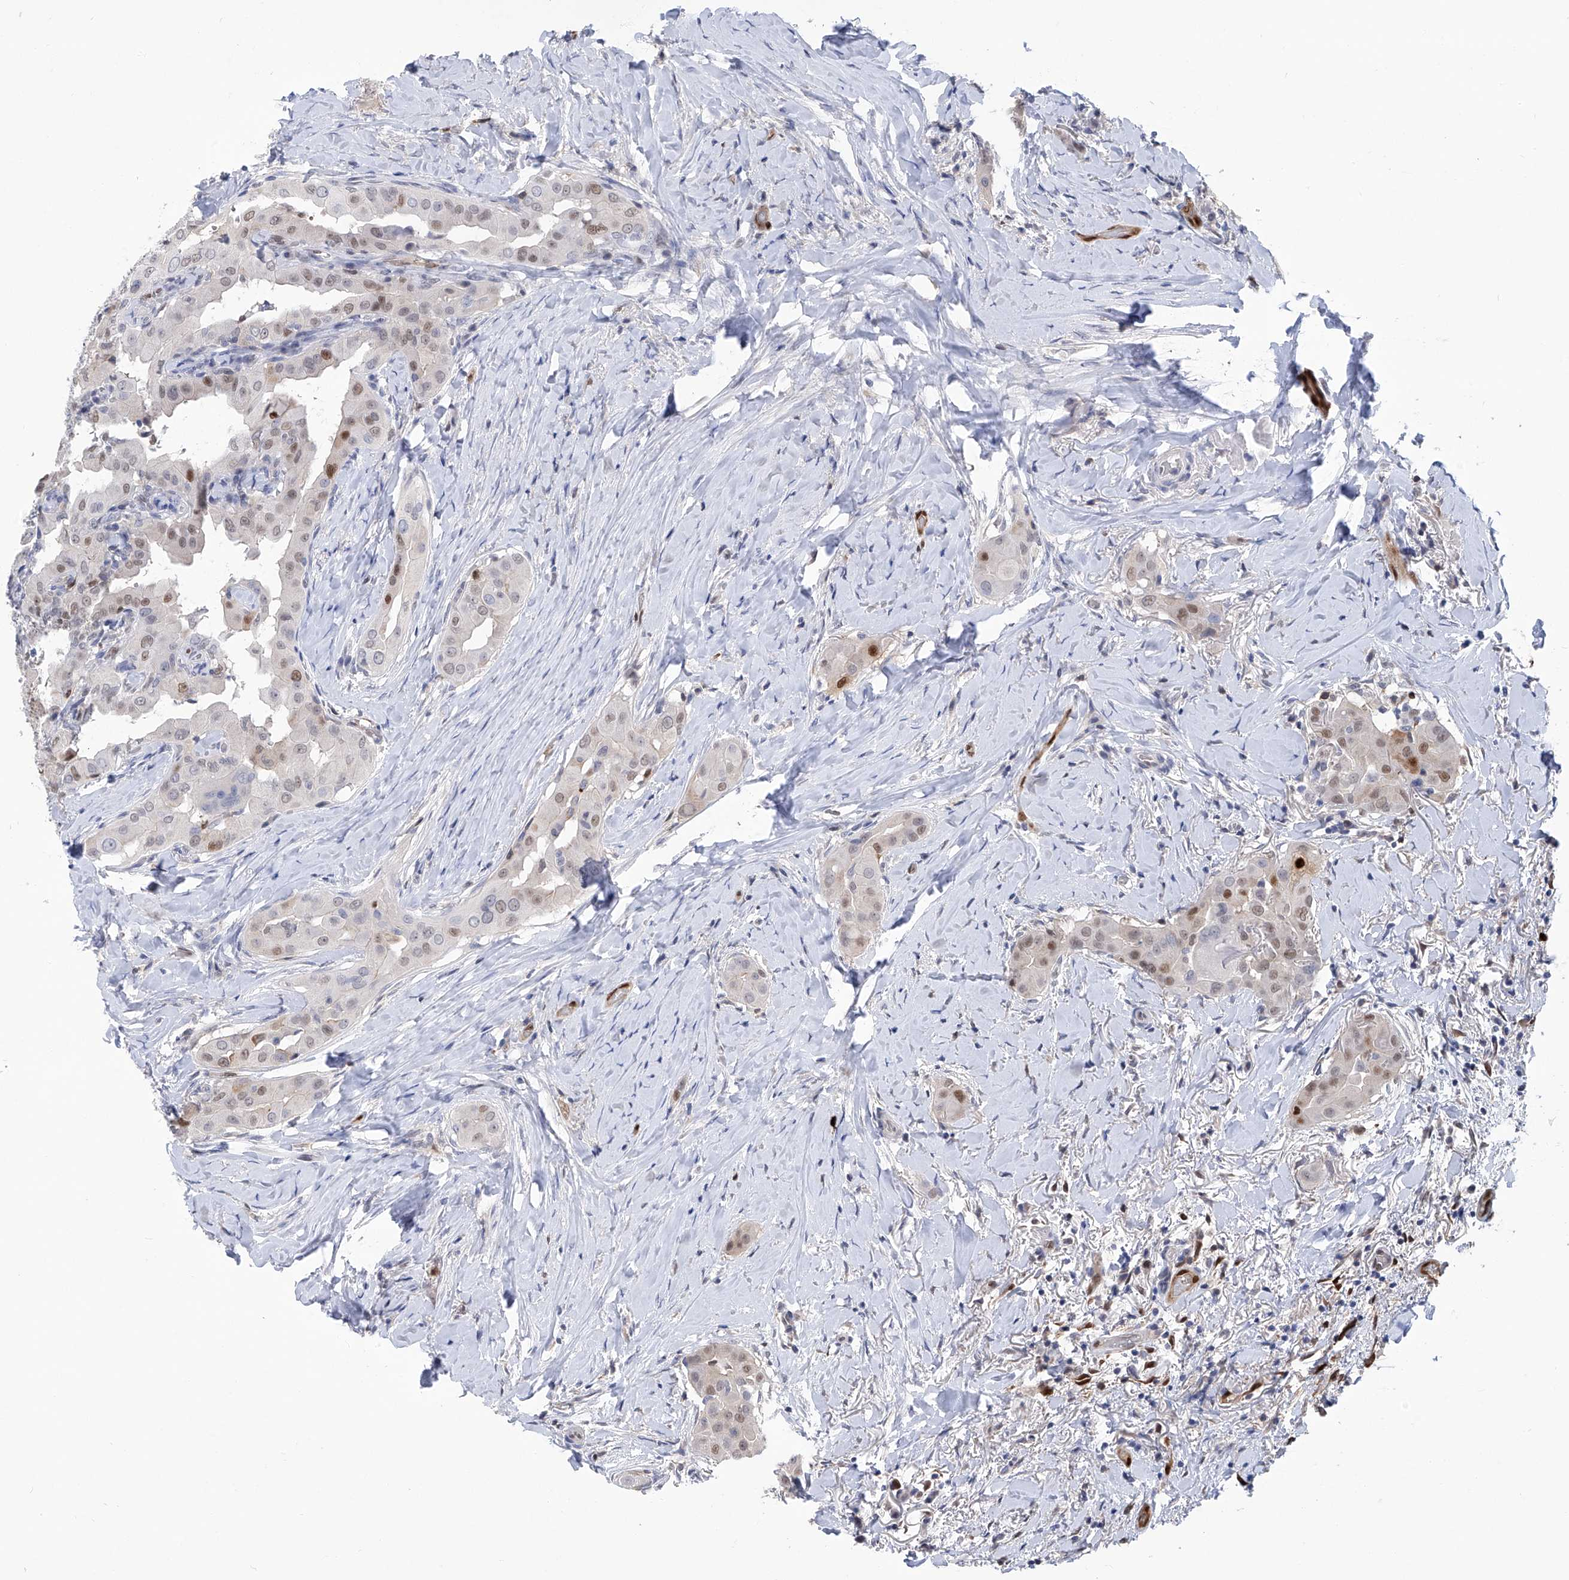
{"staining": {"intensity": "moderate", "quantity": "25%-75%", "location": "nuclear"}, "tissue": "thyroid cancer", "cell_type": "Tumor cells", "image_type": "cancer", "snomed": [{"axis": "morphology", "description": "Papillary adenocarcinoma, NOS"}, {"axis": "topography", "description": "Thyroid gland"}], "caption": "Tumor cells exhibit medium levels of moderate nuclear staining in approximately 25%-75% of cells in papillary adenocarcinoma (thyroid).", "gene": "PHF20", "patient": {"sex": "male", "age": 33}}